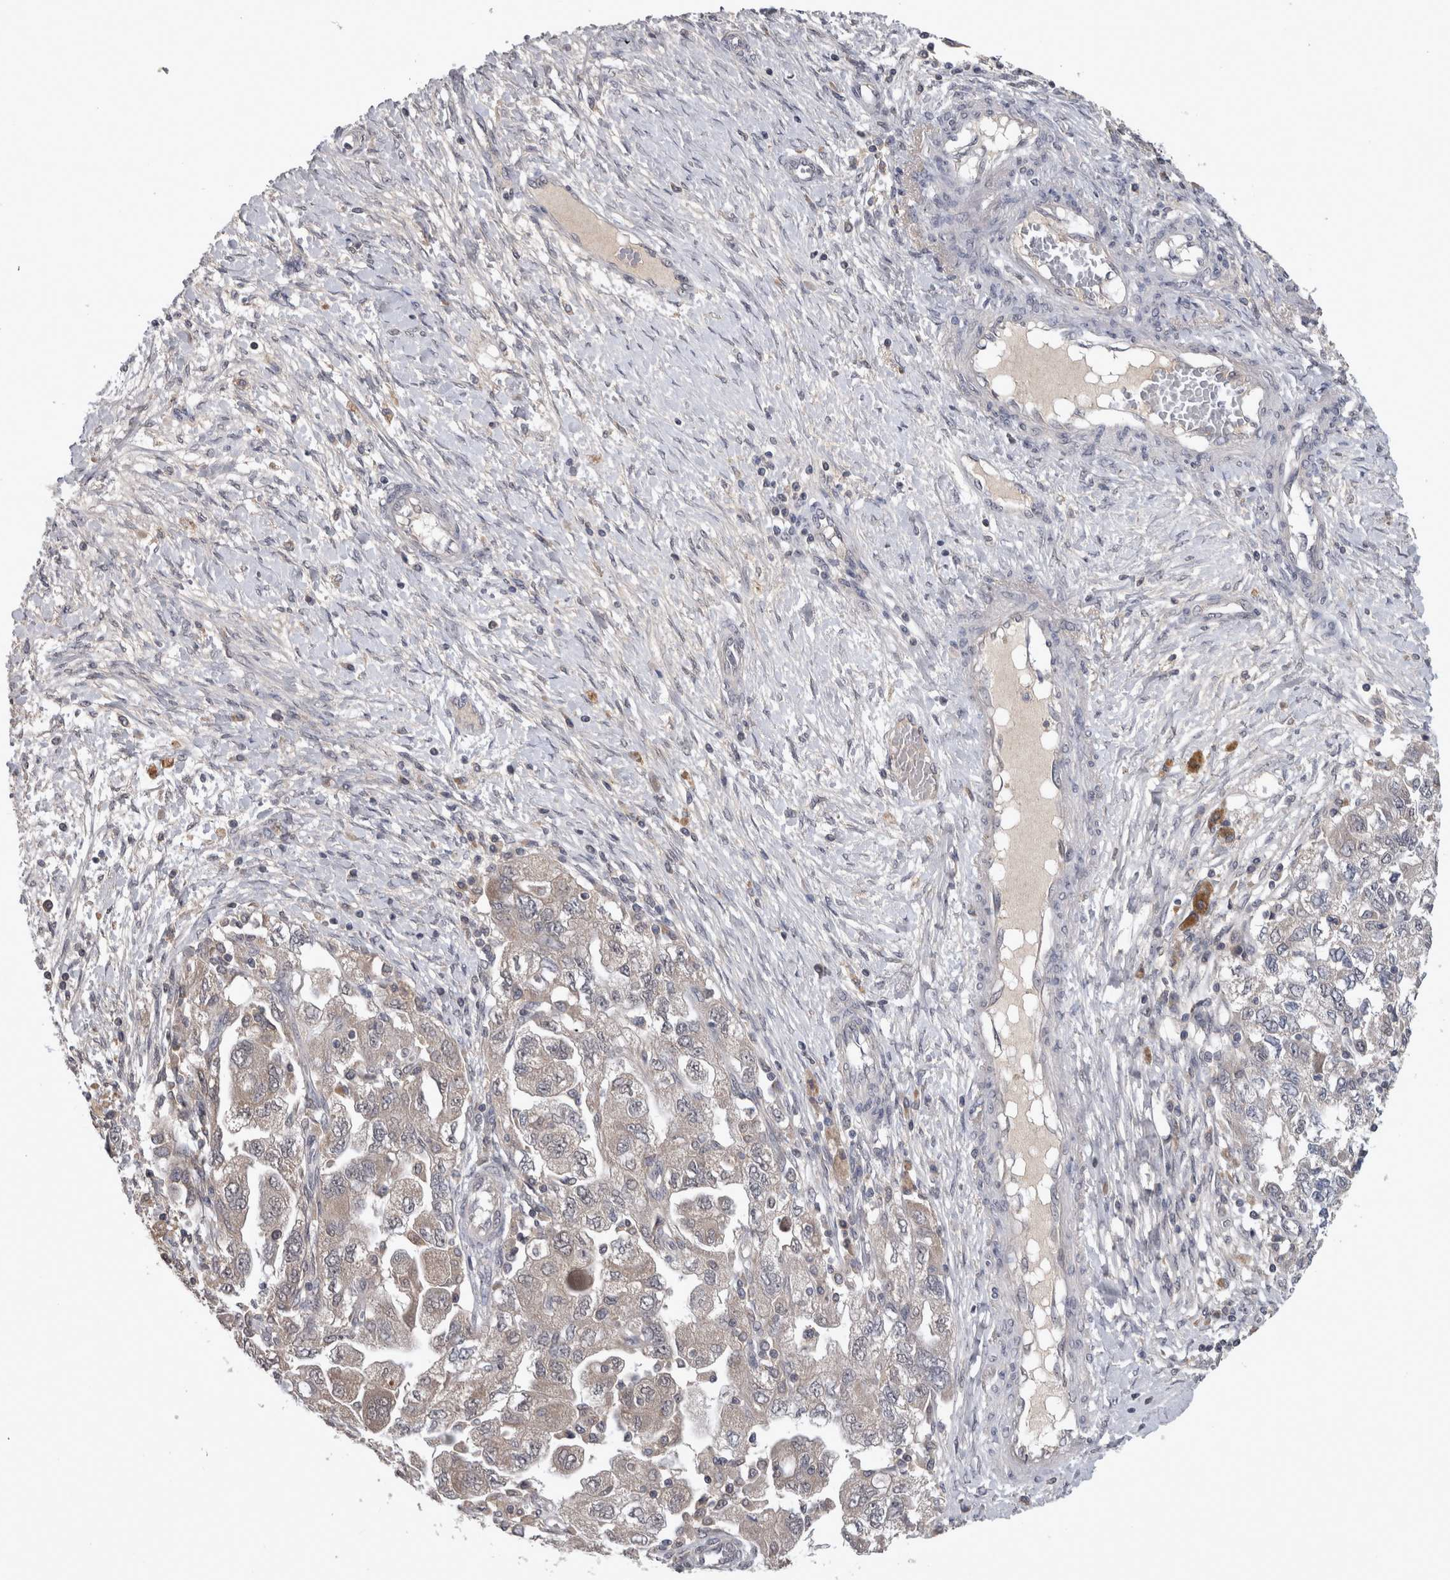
{"staining": {"intensity": "negative", "quantity": "none", "location": "none"}, "tissue": "ovarian cancer", "cell_type": "Tumor cells", "image_type": "cancer", "snomed": [{"axis": "morphology", "description": "Carcinoma, NOS"}, {"axis": "morphology", "description": "Cystadenocarcinoma, serous, NOS"}, {"axis": "topography", "description": "Ovary"}], "caption": "This histopathology image is of ovarian carcinoma stained with immunohistochemistry (IHC) to label a protein in brown with the nuclei are counter-stained blue. There is no expression in tumor cells.", "gene": "ZNF114", "patient": {"sex": "female", "age": 69}}